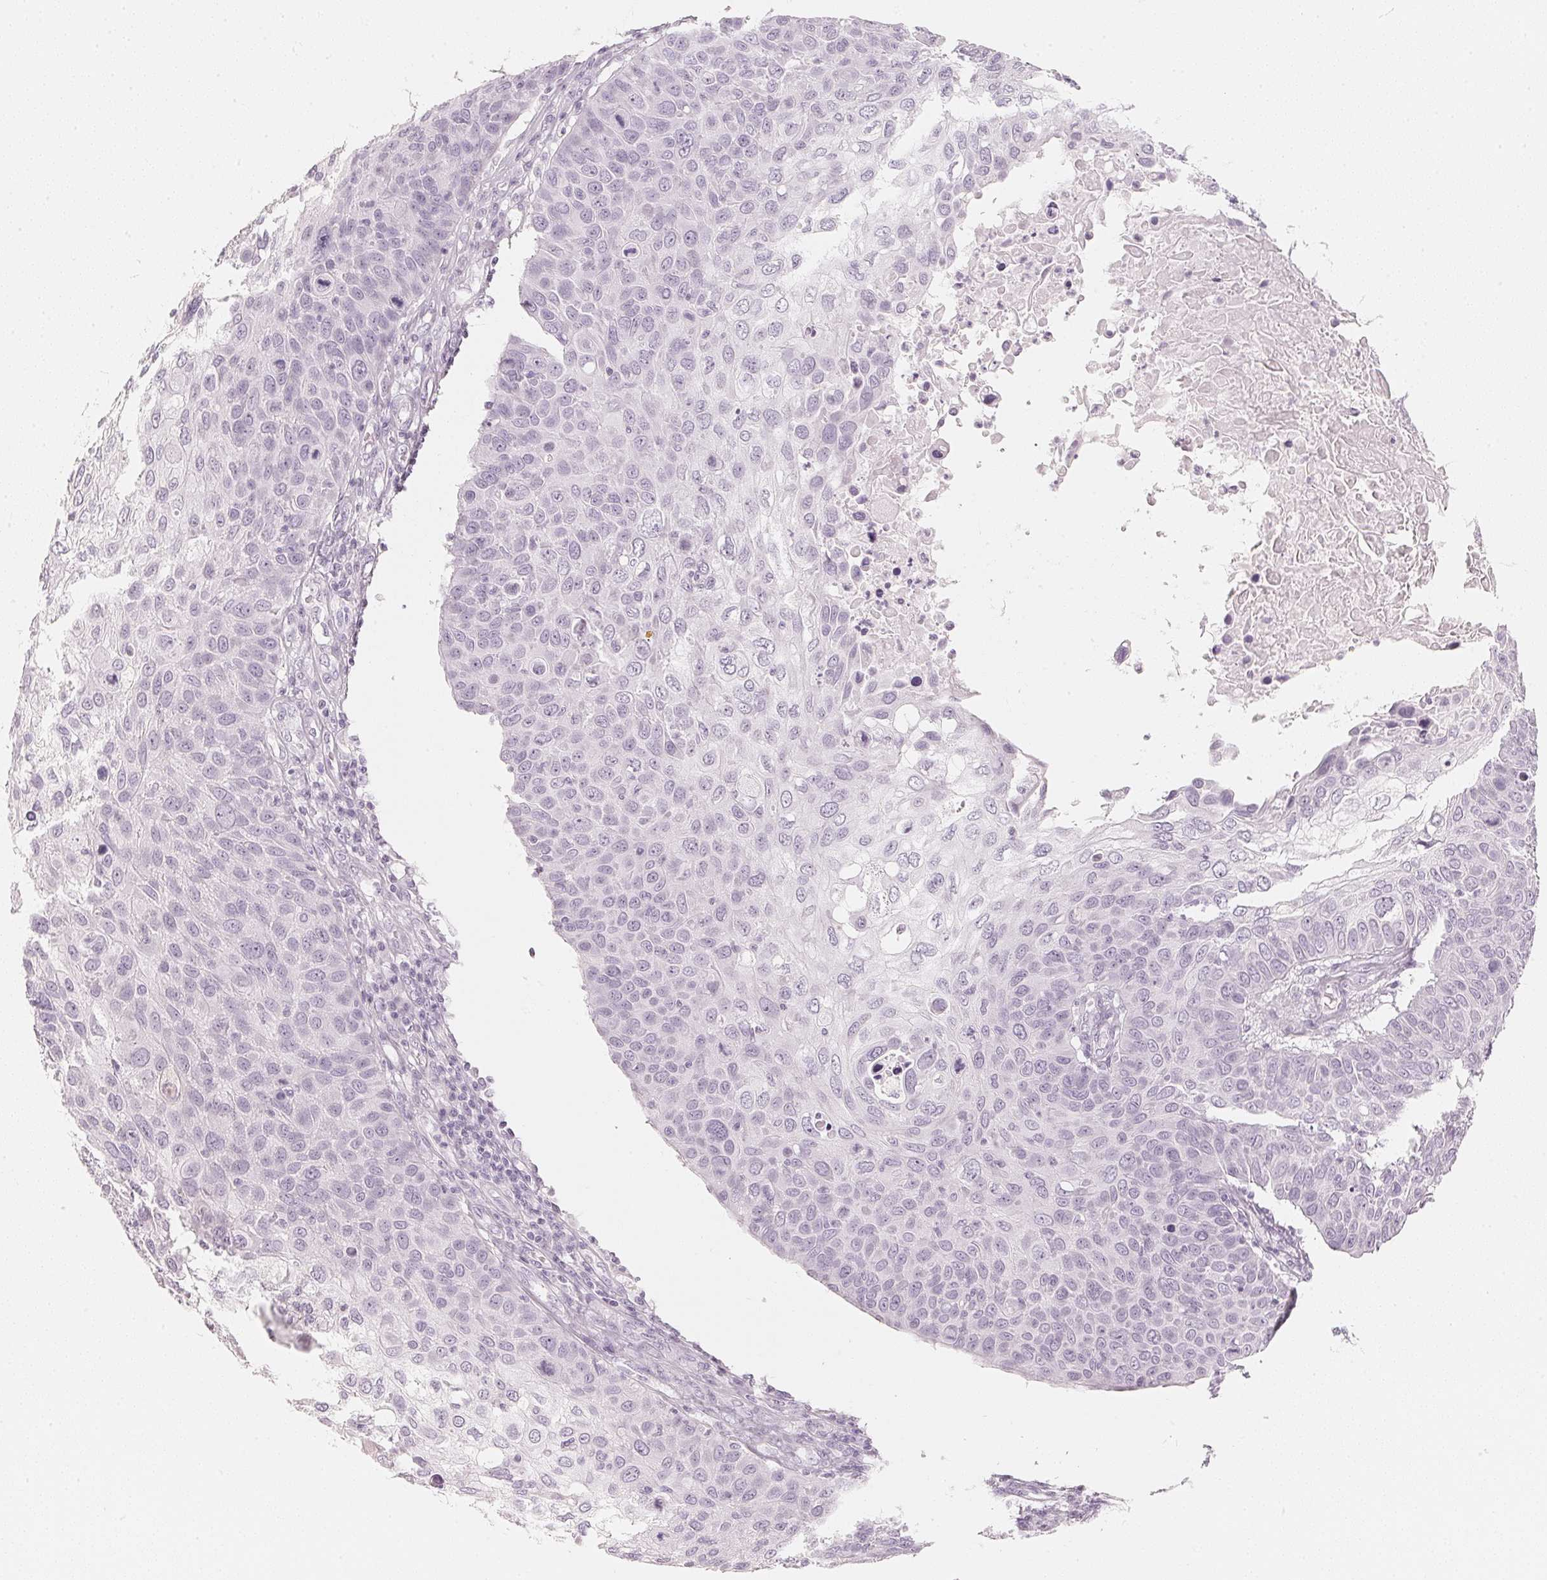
{"staining": {"intensity": "negative", "quantity": "none", "location": "none"}, "tissue": "skin cancer", "cell_type": "Tumor cells", "image_type": "cancer", "snomed": [{"axis": "morphology", "description": "Squamous cell carcinoma, NOS"}, {"axis": "topography", "description": "Skin"}], "caption": "There is no significant expression in tumor cells of skin cancer.", "gene": "SLC22A8", "patient": {"sex": "male", "age": 87}}